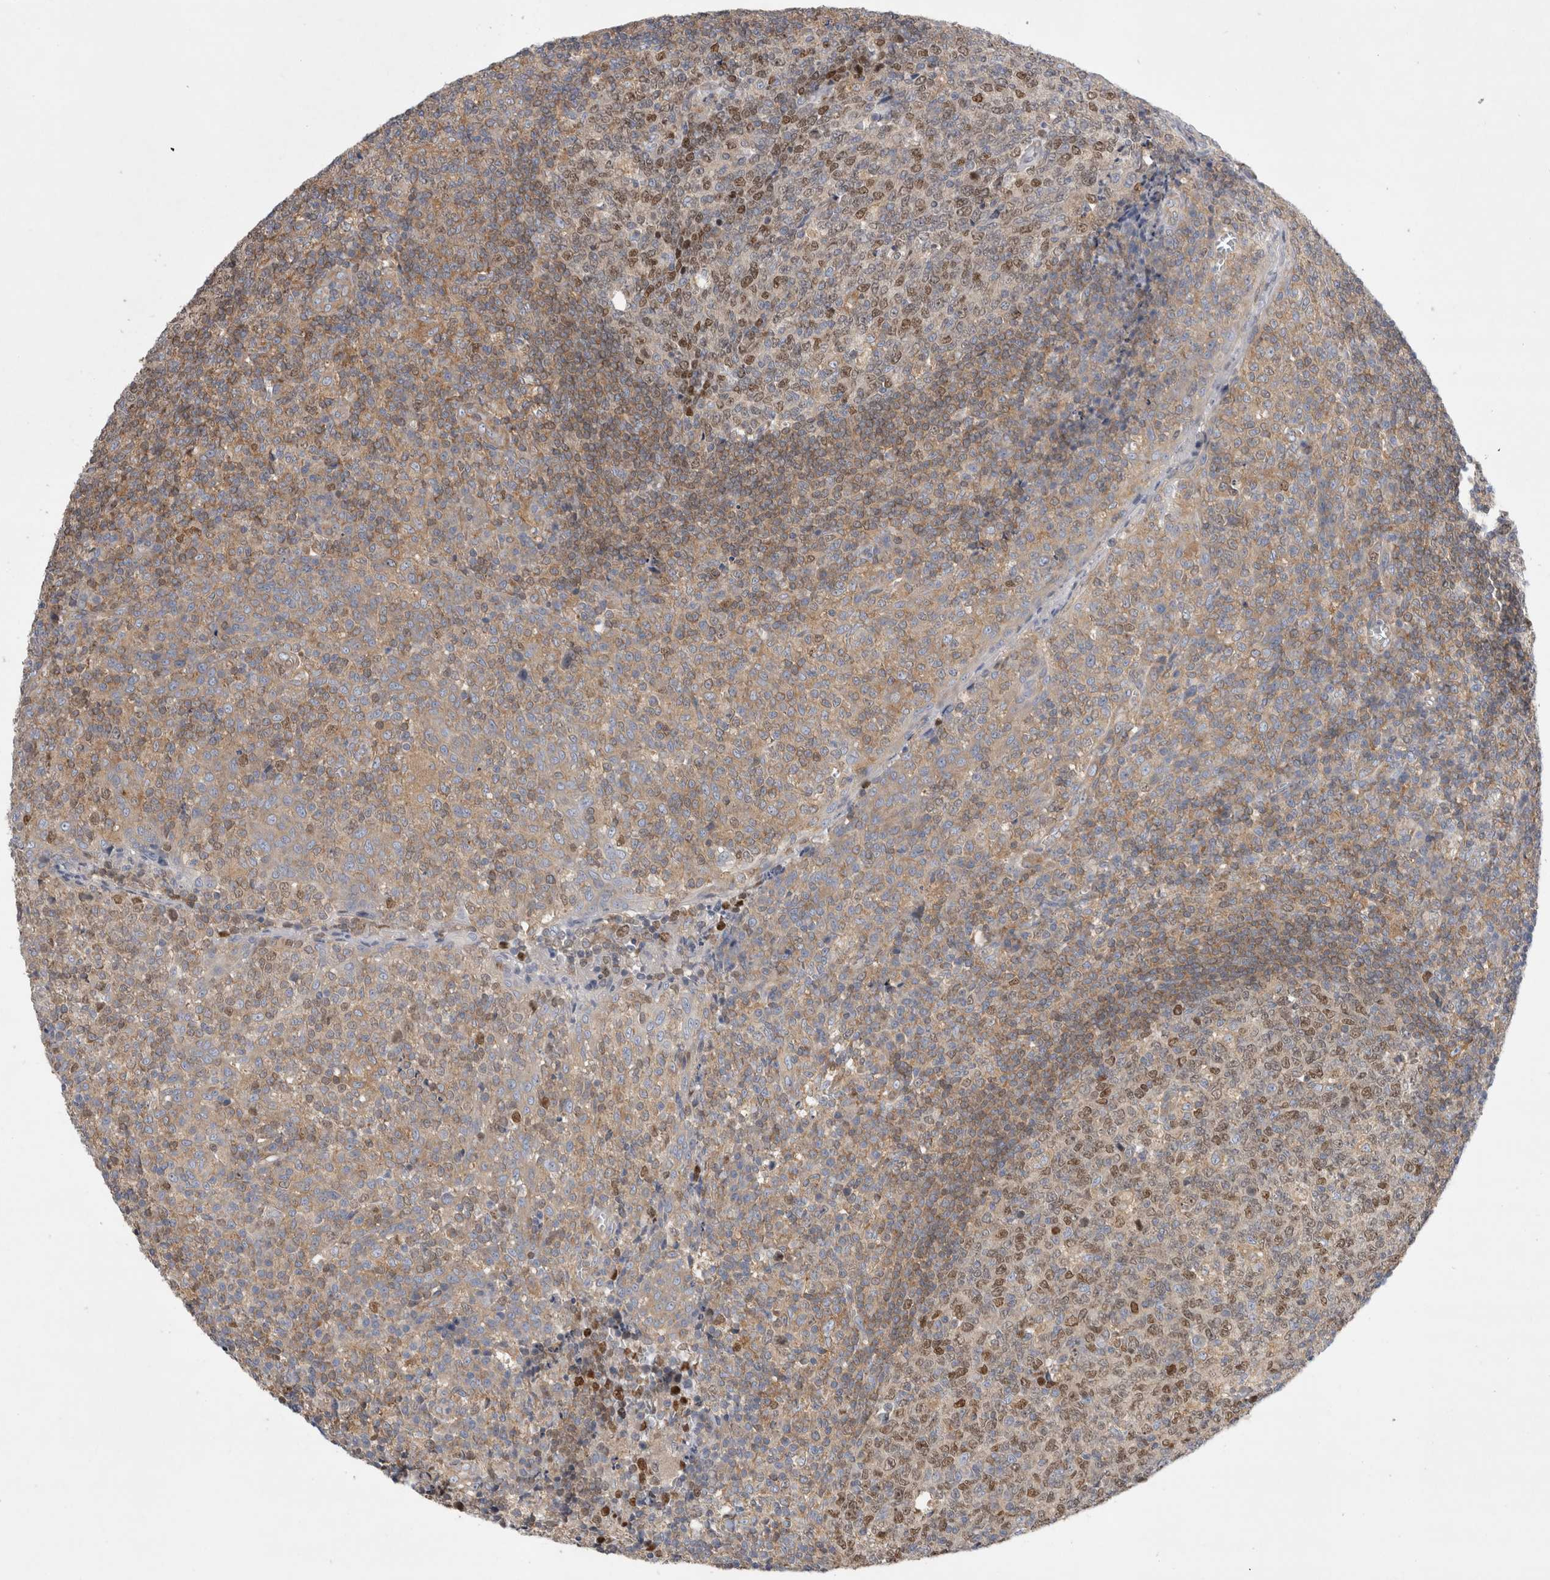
{"staining": {"intensity": "strong", "quantity": "25%-75%", "location": "cytoplasmic/membranous,nuclear"}, "tissue": "tonsil", "cell_type": "Germinal center cells", "image_type": "normal", "snomed": [{"axis": "morphology", "description": "Normal tissue, NOS"}, {"axis": "topography", "description": "Tonsil"}], "caption": "Protein staining of normal tonsil reveals strong cytoplasmic/membranous,nuclear expression in approximately 25%-75% of germinal center cells.", "gene": "CDCA7L", "patient": {"sex": "female", "age": 19}}